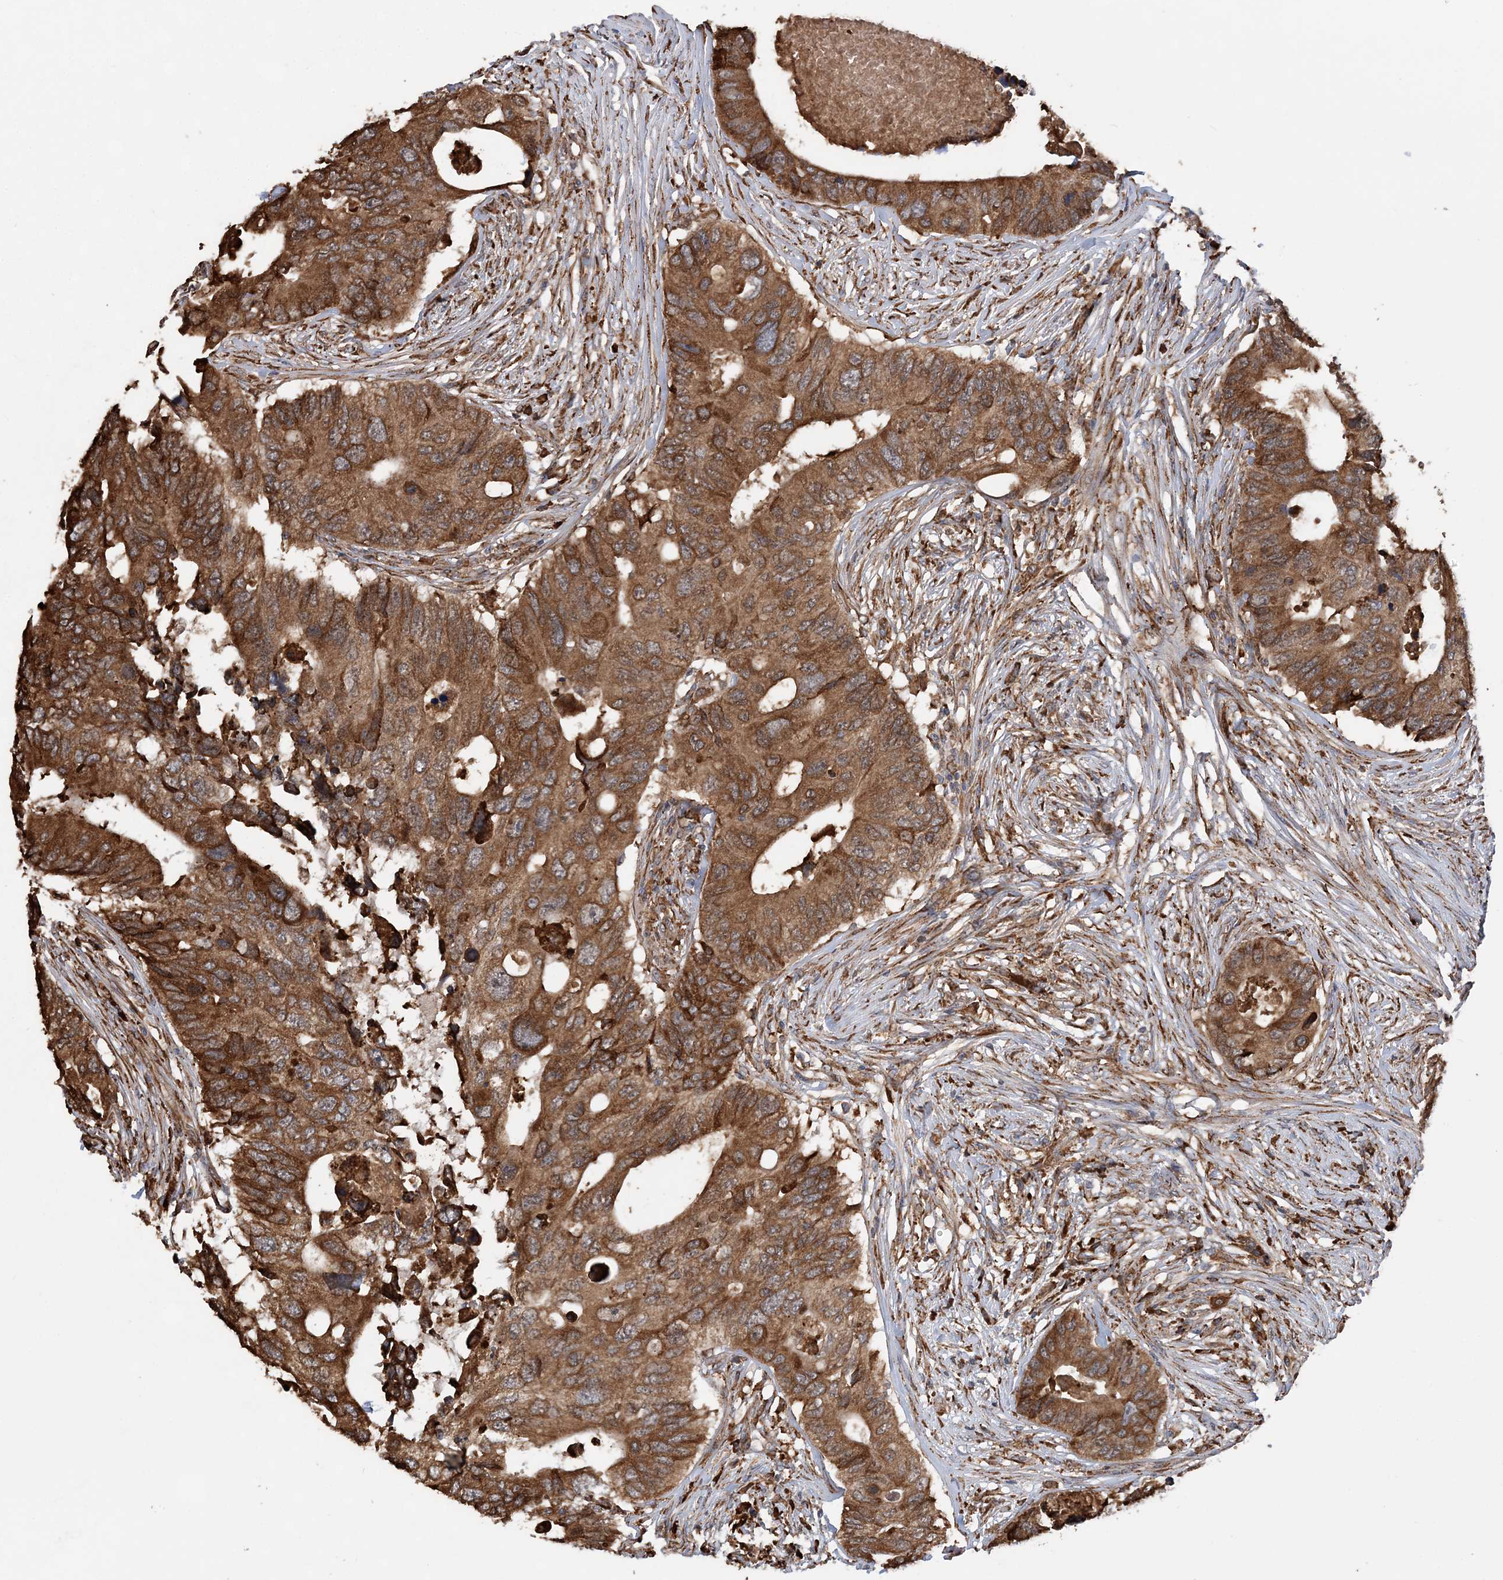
{"staining": {"intensity": "strong", "quantity": ">75%", "location": "cytoplasmic/membranous"}, "tissue": "colorectal cancer", "cell_type": "Tumor cells", "image_type": "cancer", "snomed": [{"axis": "morphology", "description": "Adenocarcinoma, NOS"}, {"axis": "topography", "description": "Colon"}], "caption": "This is a micrograph of immunohistochemistry (IHC) staining of adenocarcinoma (colorectal), which shows strong expression in the cytoplasmic/membranous of tumor cells.", "gene": "WDR12", "patient": {"sex": "male", "age": 71}}